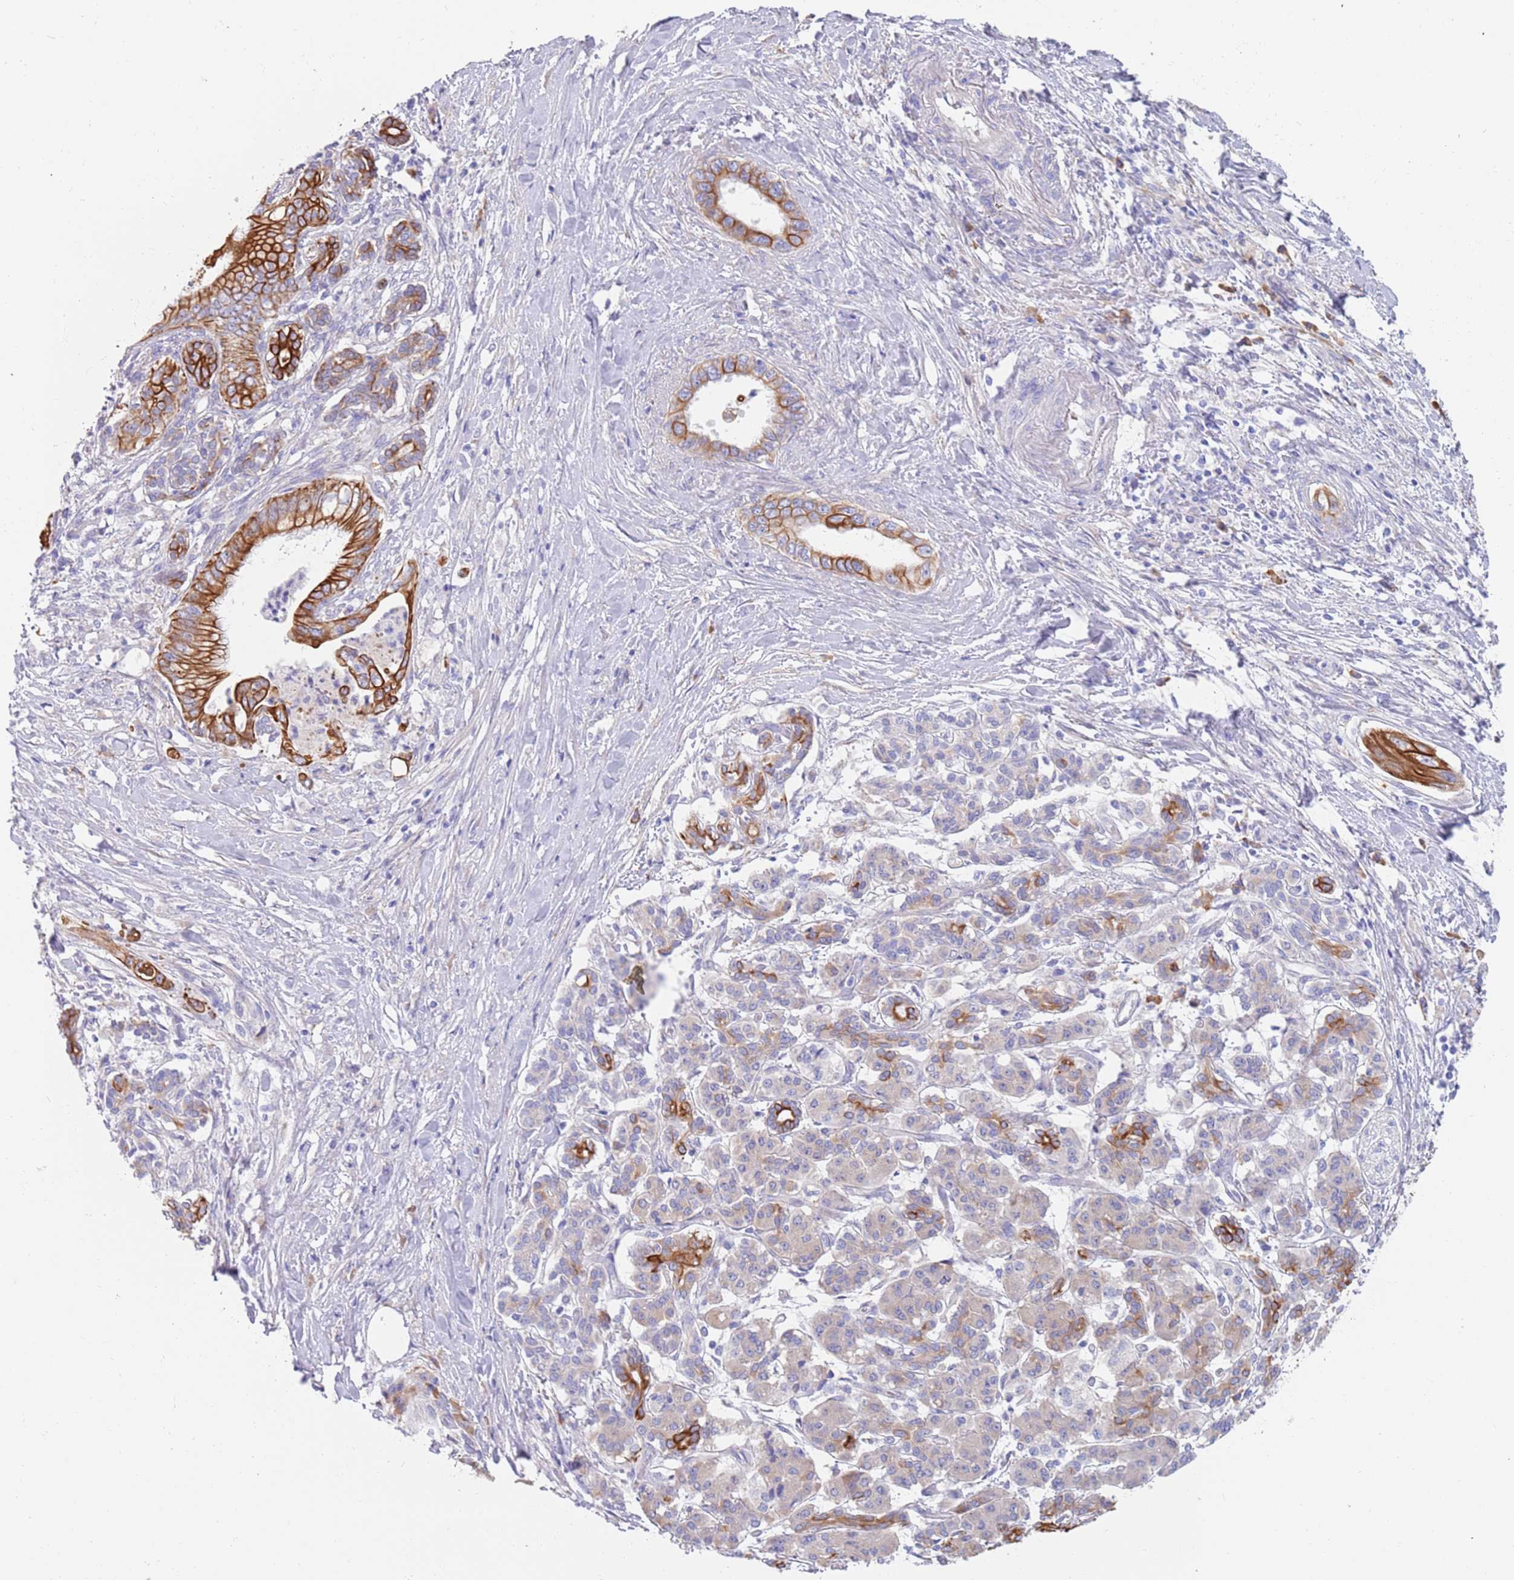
{"staining": {"intensity": "strong", "quantity": ">75%", "location": "cytoplasmic/membranous"}, "tissue": "pancreatic cancer", "cell_type": "Tumor cells", "image_type": "cancer", "snomed": [{"axis": "morphology", "description": "Adenocarcinoma, NOS"}, {"axis": "topography", "description": "Pancreas"}], "caption": "Human pancreatic cancer stained with a protein marker displays strong staining in tumor cells.", "gene": "CCDC149", "patient": {"sex": "male", "age": 58}}